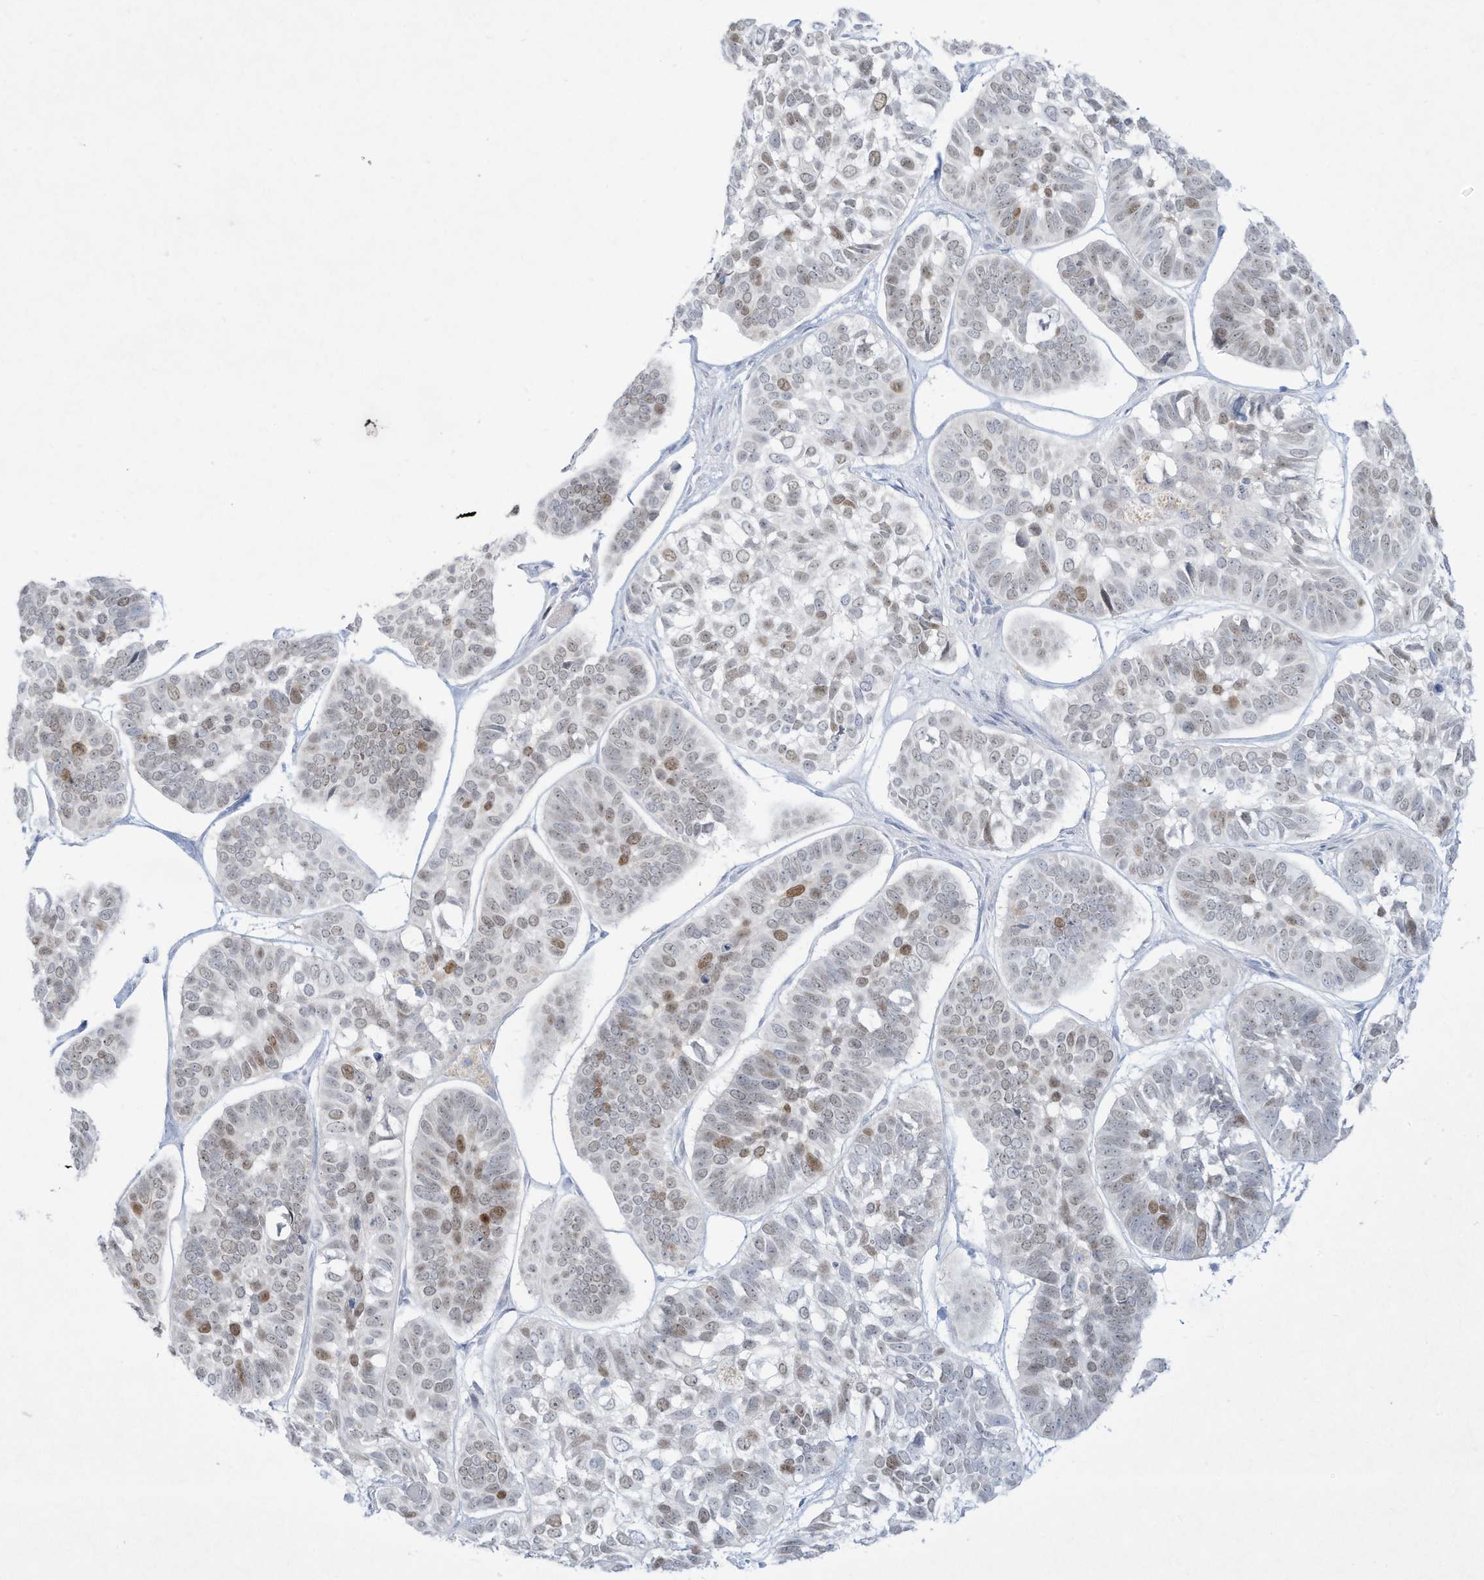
{"staining": {"intensity": "moderate", "quantity": "<25%", "location": "nuclear"}, "tissue": "skin cancer", "cell_type": "Tumor cells", "image_type": "cancer", "snomed": [{"axis": "morphology", "description": "Basal cell carcinoma"}, {"axis": "topography", "description": "Skin"}], "caption": "Immunohistochemical staining of skin cancer demonstrates low levels of moderate nuclear positivity in approximately <25% of tumor cells. The staining is performed using DAB brown chromogen to label protein expression. The nuclei are counter-stained blue using hematoxylin.", "gene": "PAX6", "patient": {"sex": "male", "age": 62}}